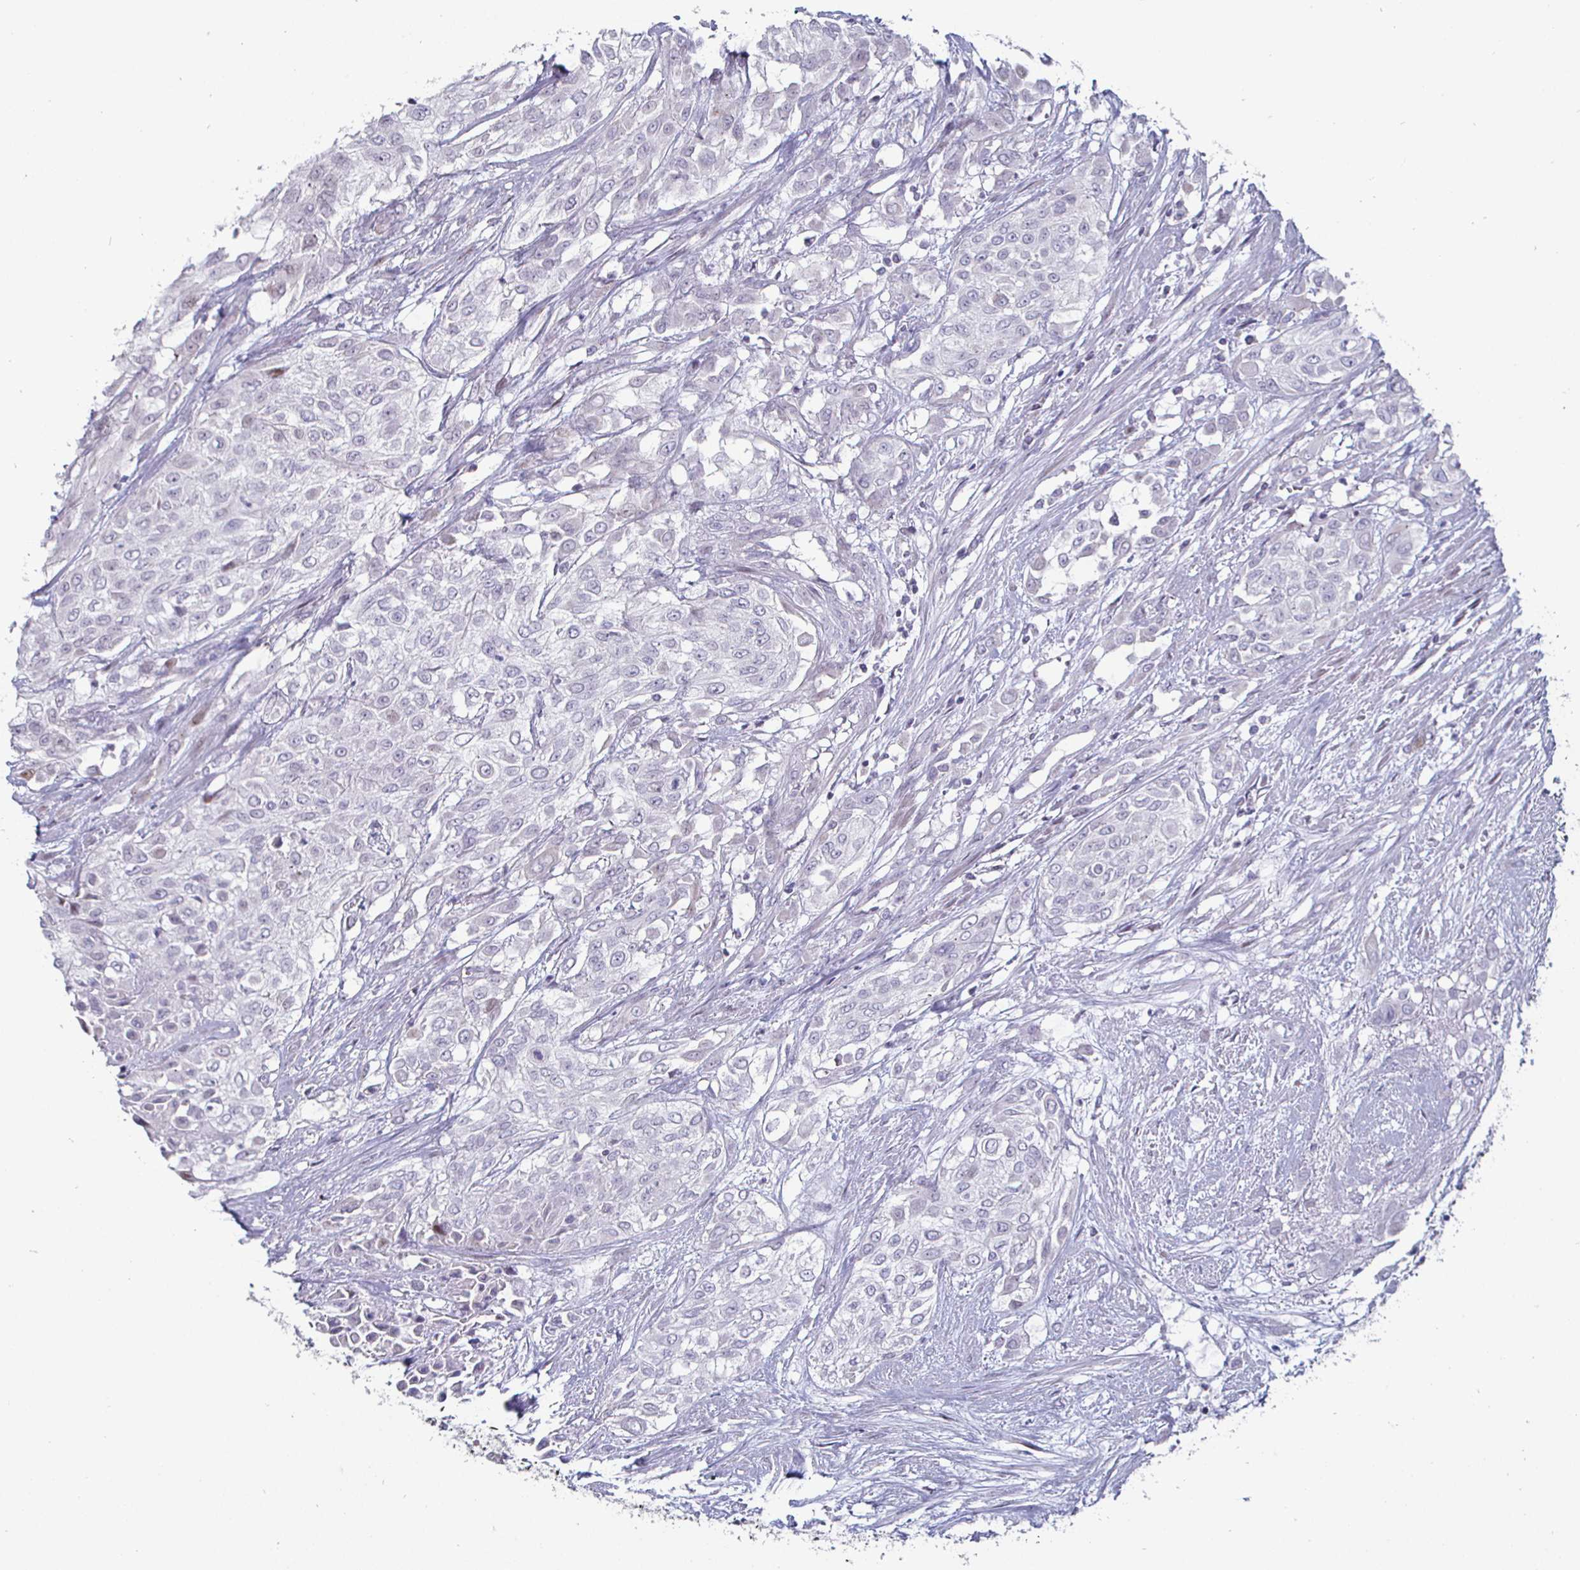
{"staining": {"intensity": "negative", "quantity": "none", "location": "none"}, "tissue": "urothelial cancer", "cell_type": "Tumor cells", "image_type": "cancer", "snomed": [{"axis": "morphology", "description": "Urothelial carcinoma, High grade"}, {"axis": "topography", "description": "Urinary bladder"}], "caption": "Tumor cells are negative for brown protein staining in high-grade urothelial carcinoma. (DAB immunohistochemistry, high magnification).", "gene": "DMRTB1", "patient": {"sex": "male", "age": 57}}